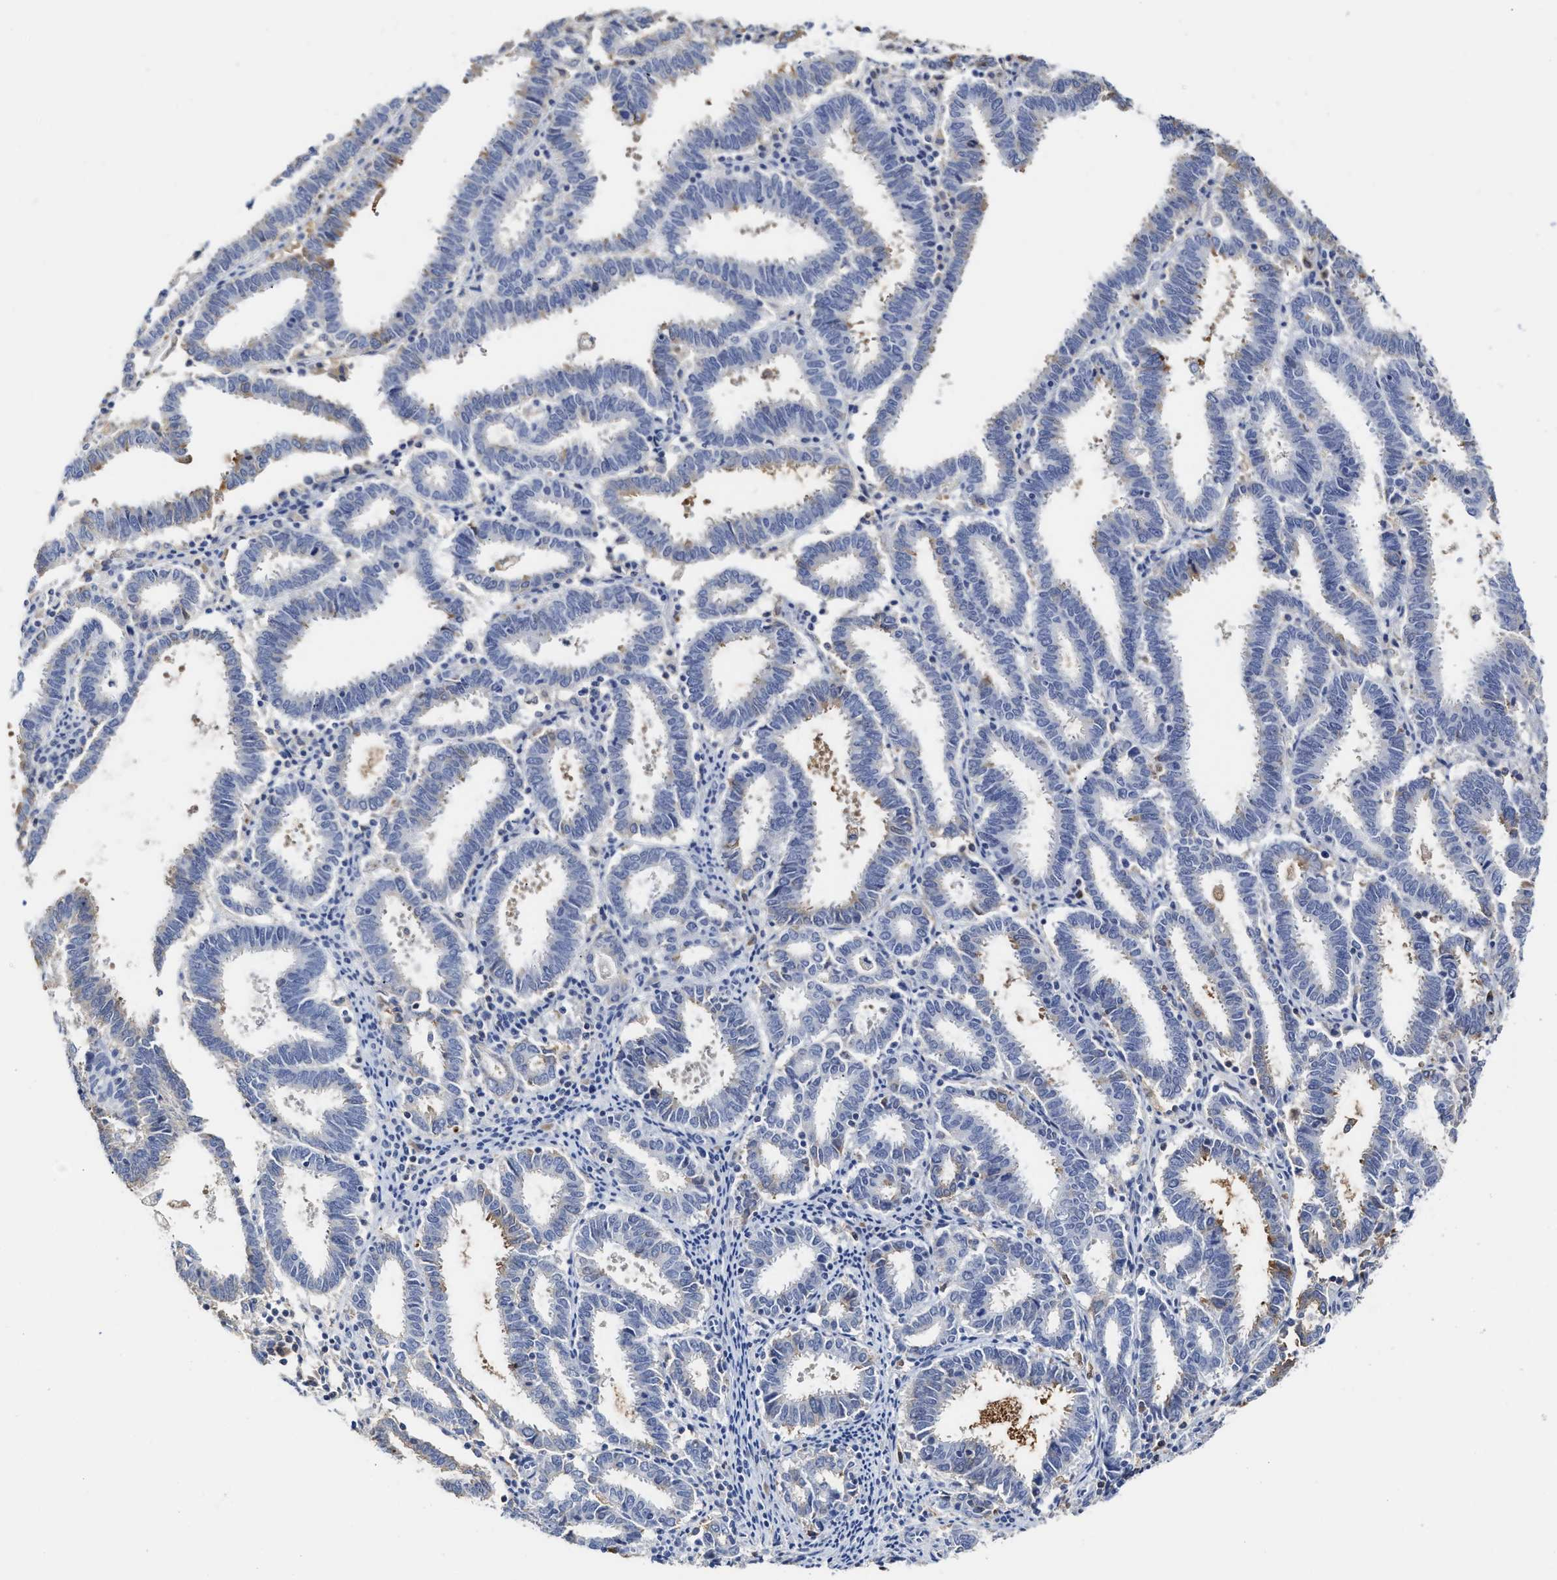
{"staining": {"intensity": "negative", "quantity": "none", "location": "none"}, "tissue": "endometrial cancer", "cell_type": "Tumor cells", "image_type": "cancer", "snomed": [{"axis": "morphology", "description": "Adenocarcinoma, NOS"}, {"axis": "topography", "description": "Uterus"}], "caption": "High magnification brightfield microscopy of adenocarcinoma (endometrial) stained with DAB (3,3'-diaminobenzidine) (brown) and counterstained with hematoxylin (blue): tumor cells show no significant staining.", "gene": "C2", "patient": {"sex": "female", "age": 83}}